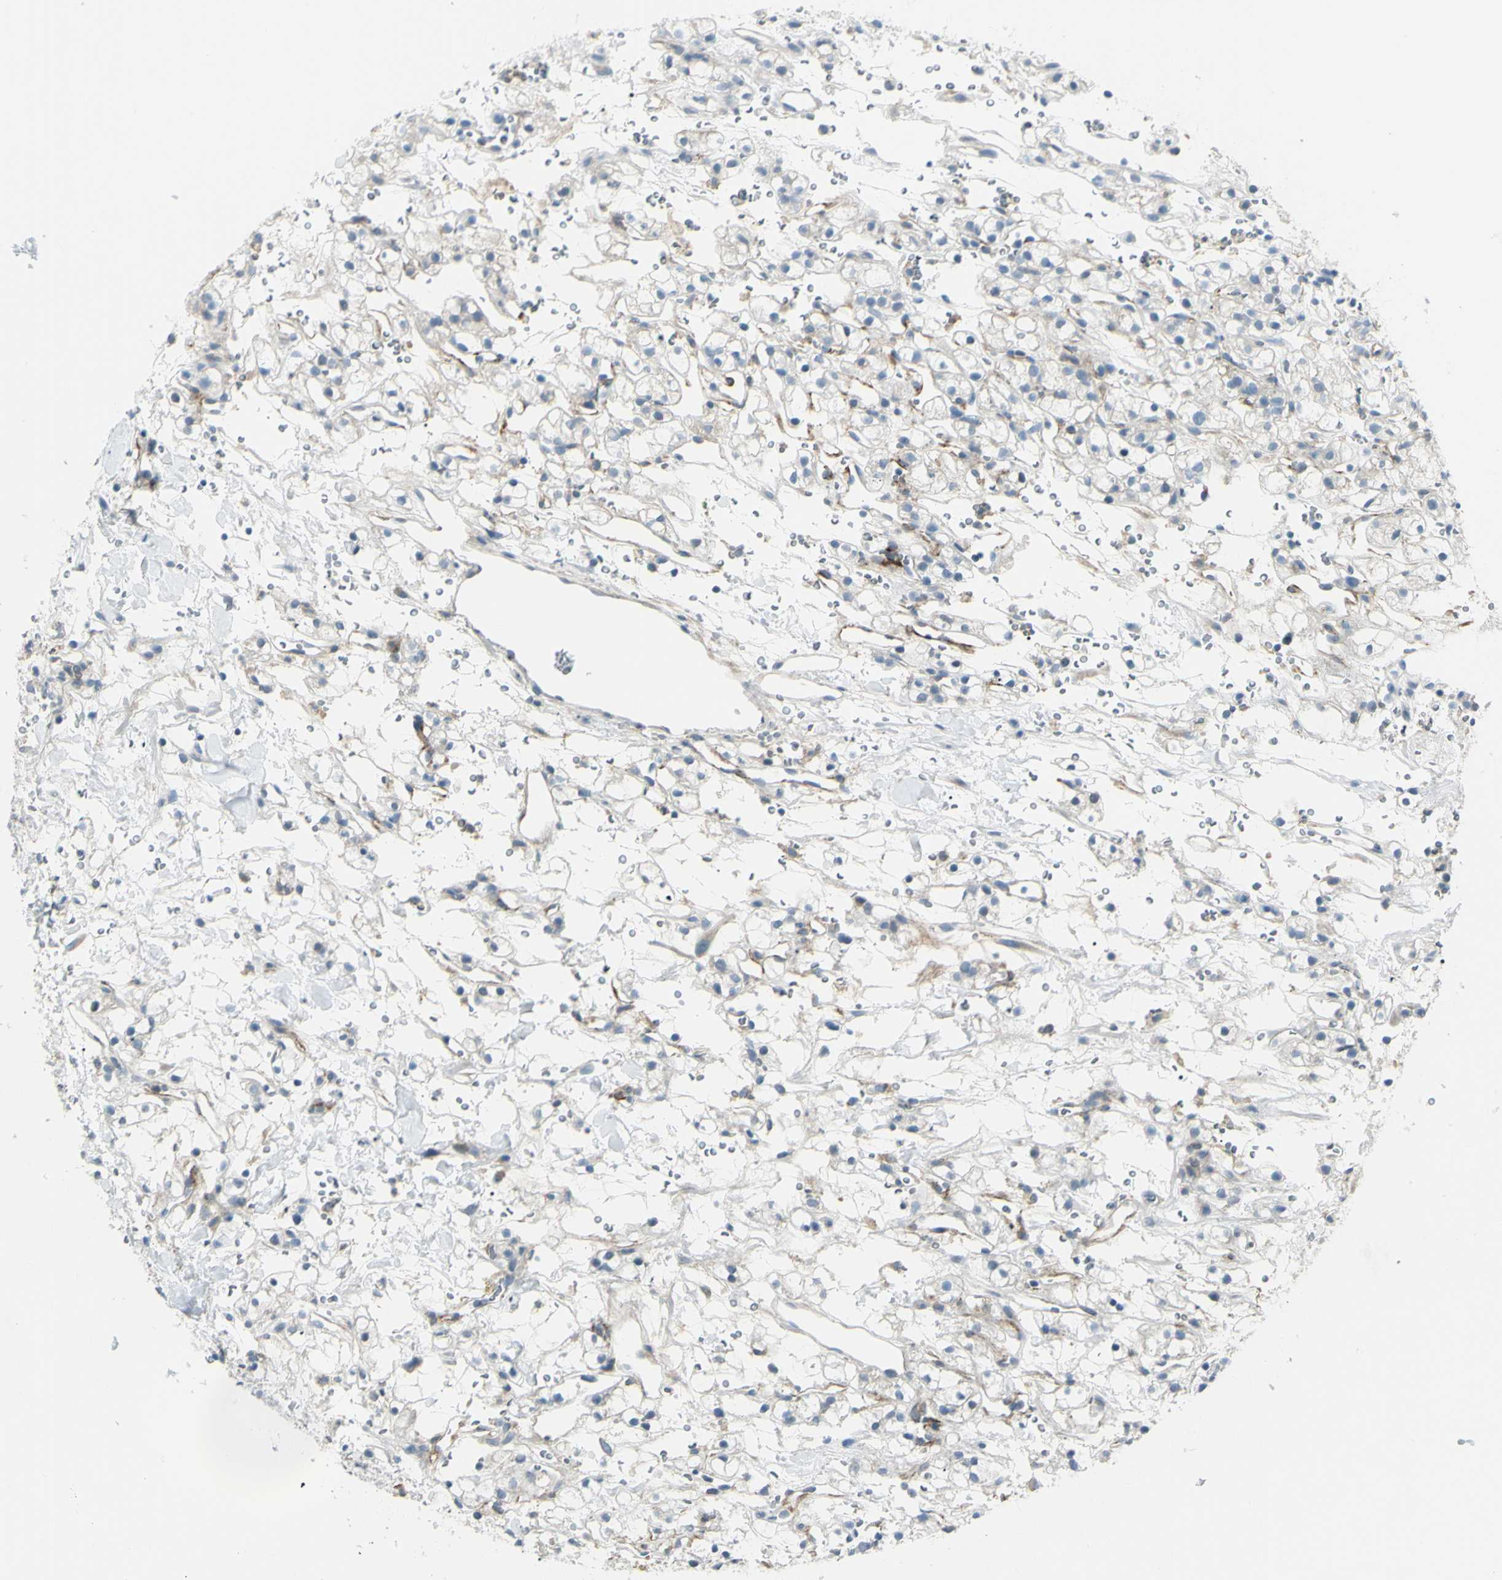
{"staining": {"intensity": "weak", "quantity": "<25%", "location": "cytoplasmic/membranous"}, "tissue": "renal cancer", "cell_type": "Tumor cells", "image_type": "cancer", "snomed": [{"axis": "morphology", "description": "Adenocarcinoma, NOS"}, {"axis": "topography", "description": "Kidney"}], "caption": "A photomicrograph of human renal cancer is negative for staining in tumor cells.", "gene": "GPR34", "patient": {"sex": "male", "age": 61}}